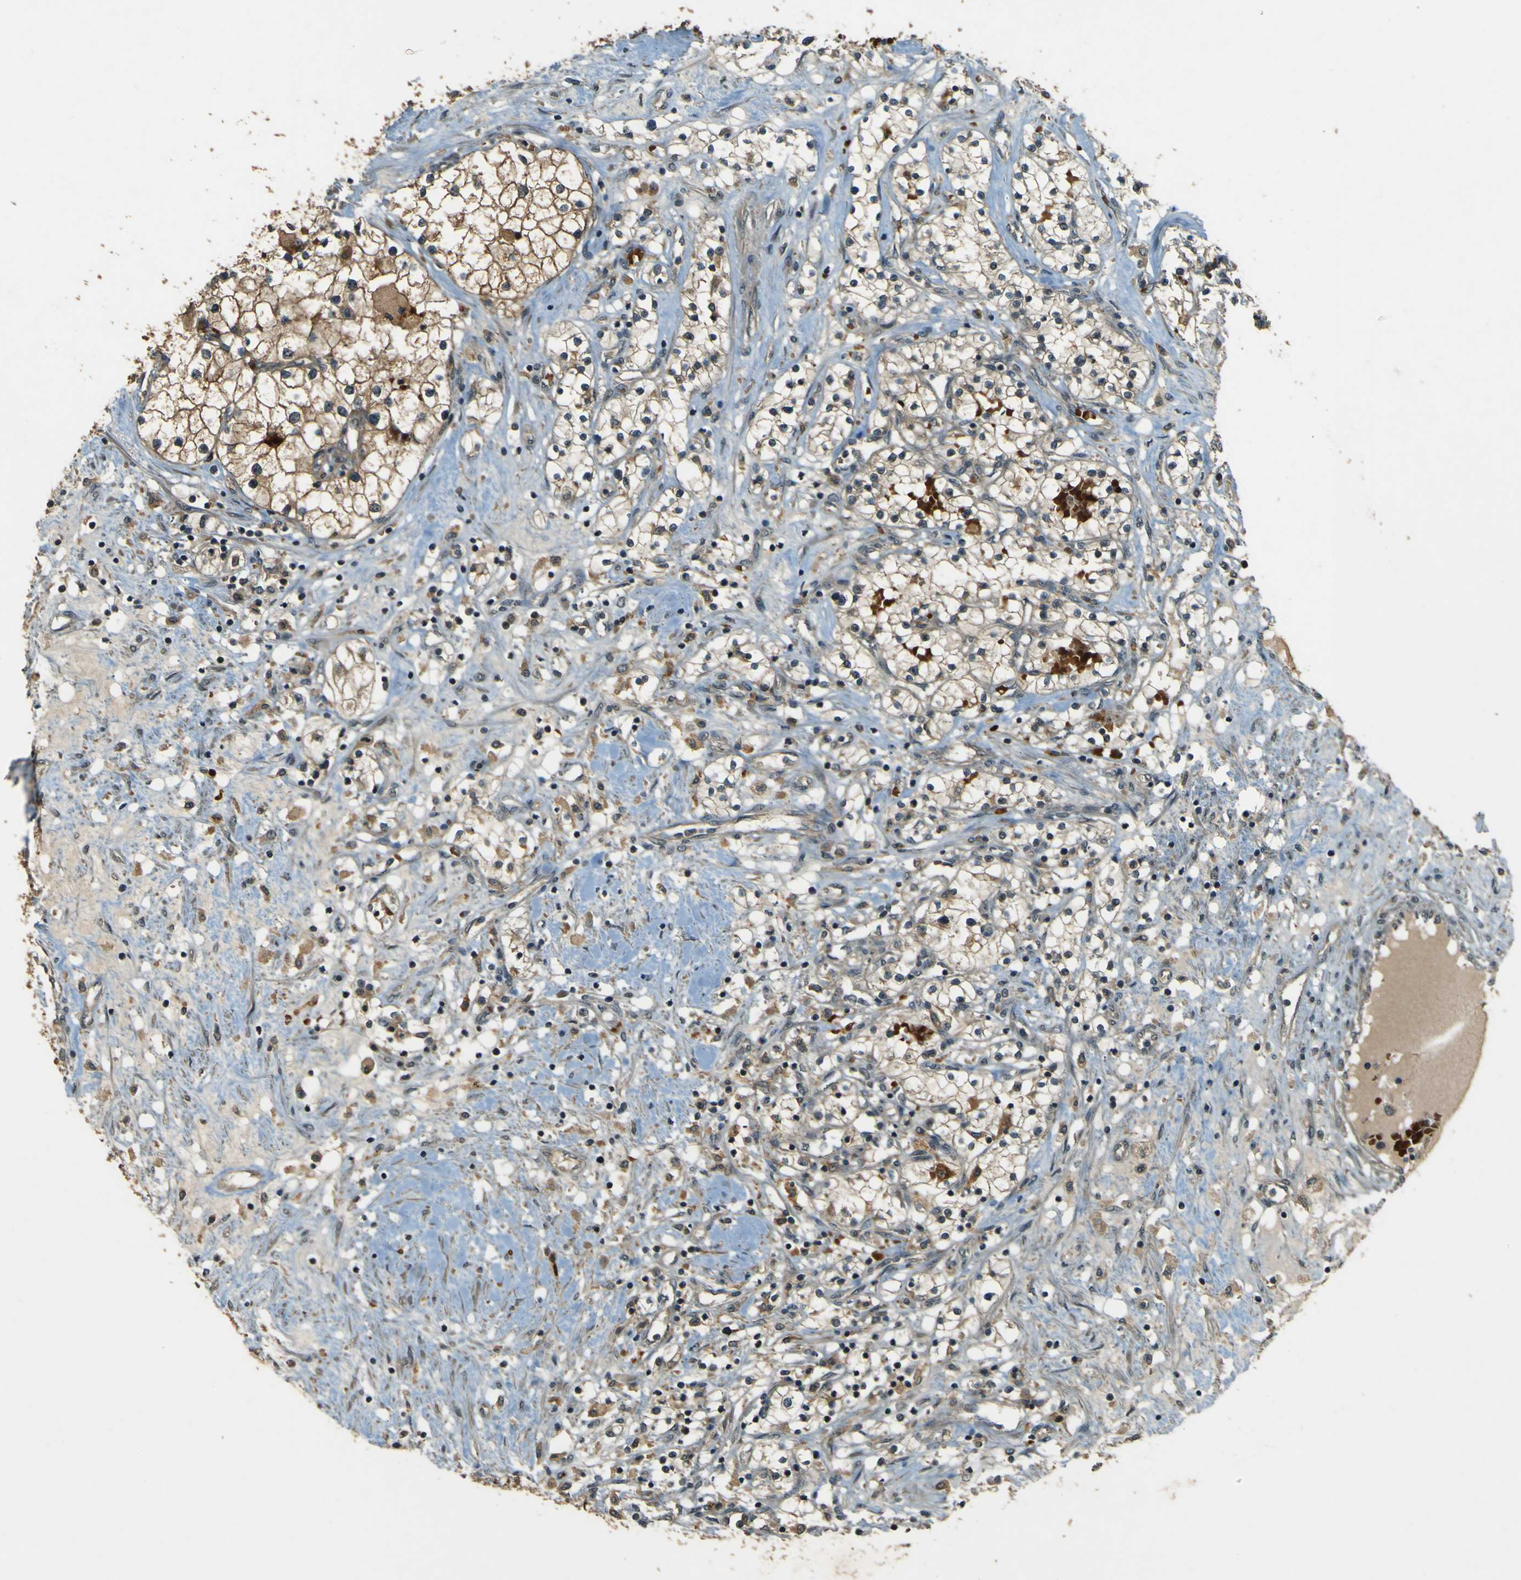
{"staining": {"intensity": "moderate", "quantity": ">75%", "location": "cytoplasmic/membranous"}, "tissue": "renal cancer", "cell_type": "Tumor cells", "image_type": "cancer", "snomed": [{"axis": "morphology", "description": "Adenocarcinoma, NOS"}, {"axis": "topography", "description": "Kidney"}], "caption": "Protein expression analysis of renal cancer (adenocarcinoma) reveals moderate cytoplasmic/membranous positivity in about >75% of tumor cells.", "gene": "MPDZ", "patient": {"sex": "male", "age": 68}}